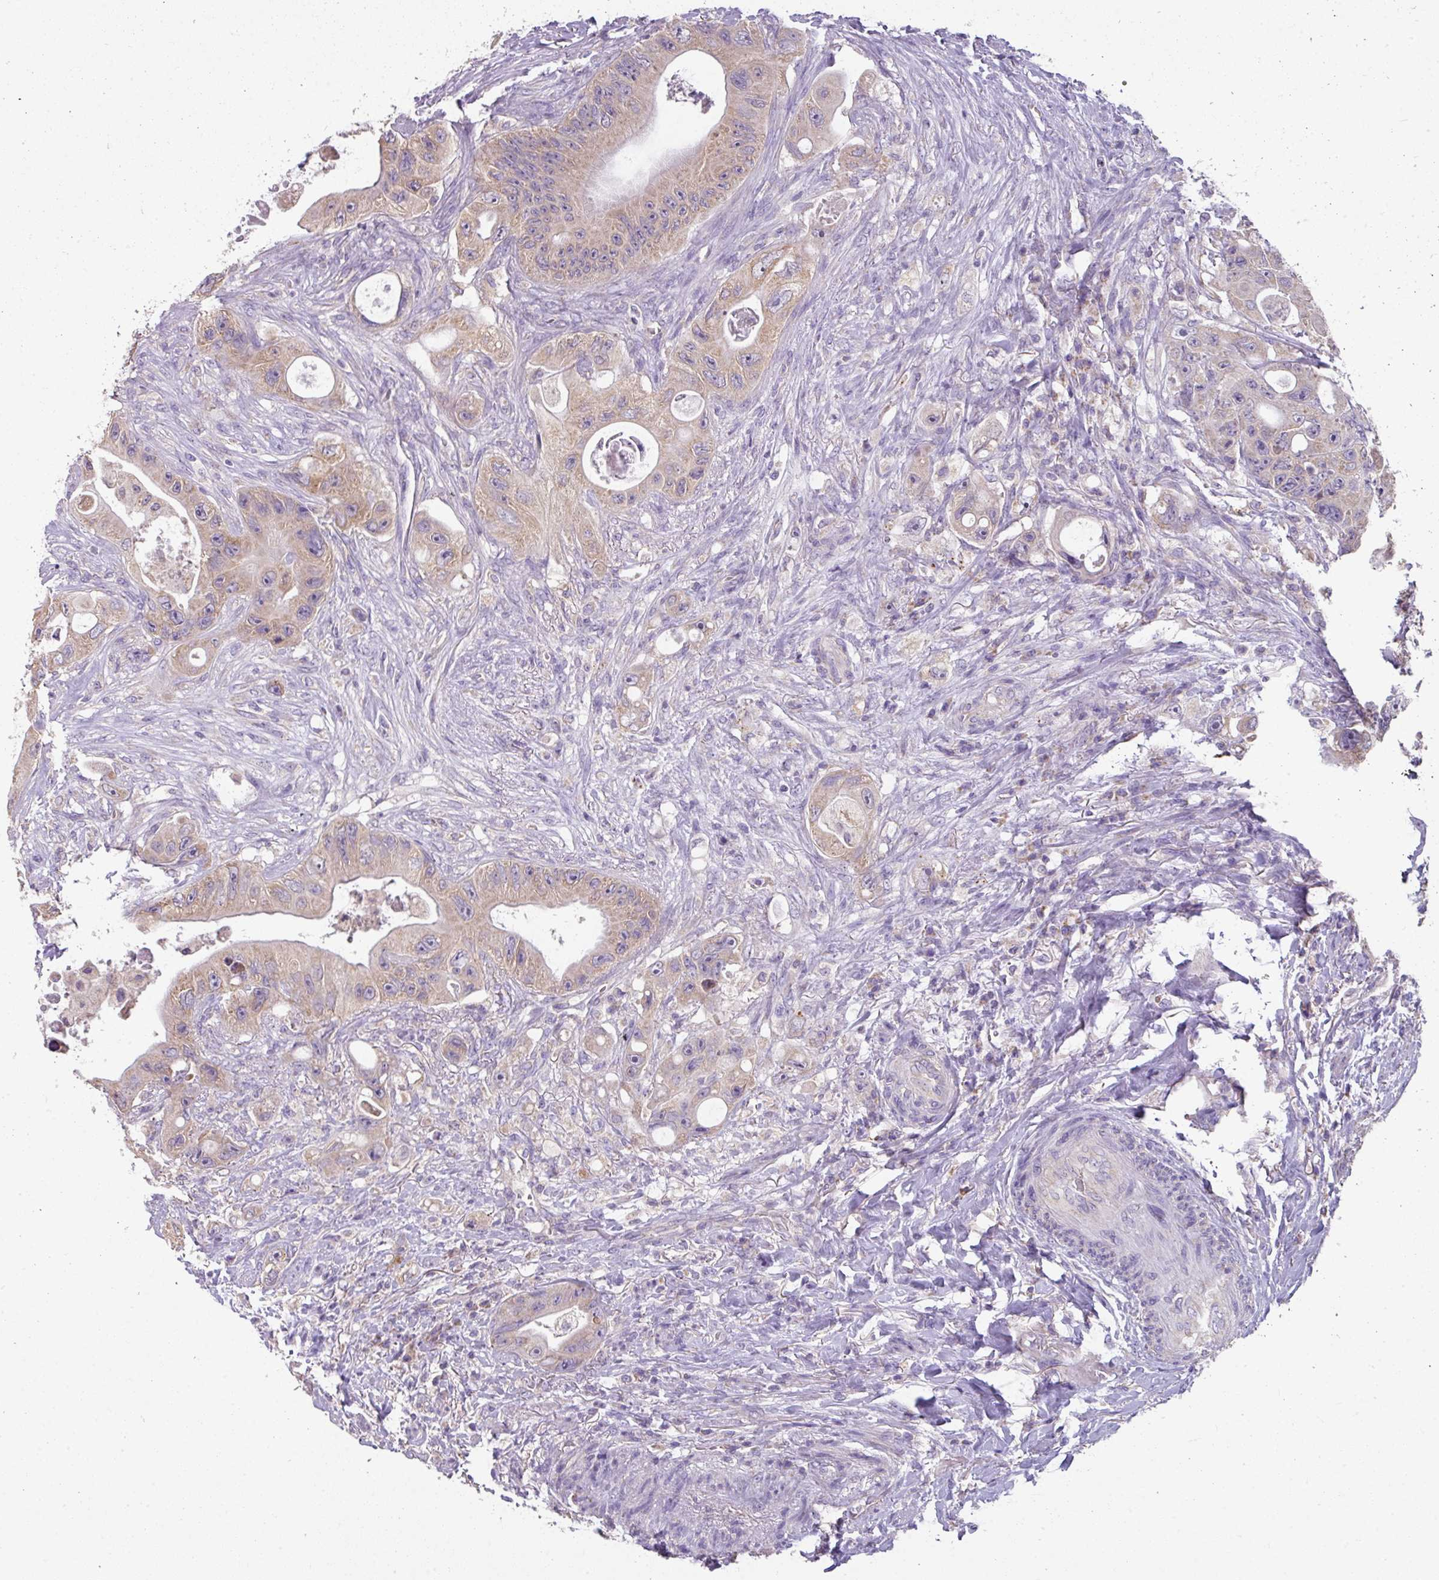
{"staining": {"intensity": "weak", "quantity": ">75%", "location": "cytoplasmic/membranous"}, "tissue": "colorectal cancer", "cell_type": "Tumor cells", "image_type": "cancer", "snomed": [{"axis": "morphology", "description": "Adenocarcinoma, NOS"}, {"axis": "topography", "description": "Colon"}], "caption": "Human colorectal cancer stained for a protein (brown) displays weak cytoplasmic/membranous positive positivity in approximately >75% of tumor cells.", "gene": "PALS2", "patient": {"sex": "female", "age": 46}}